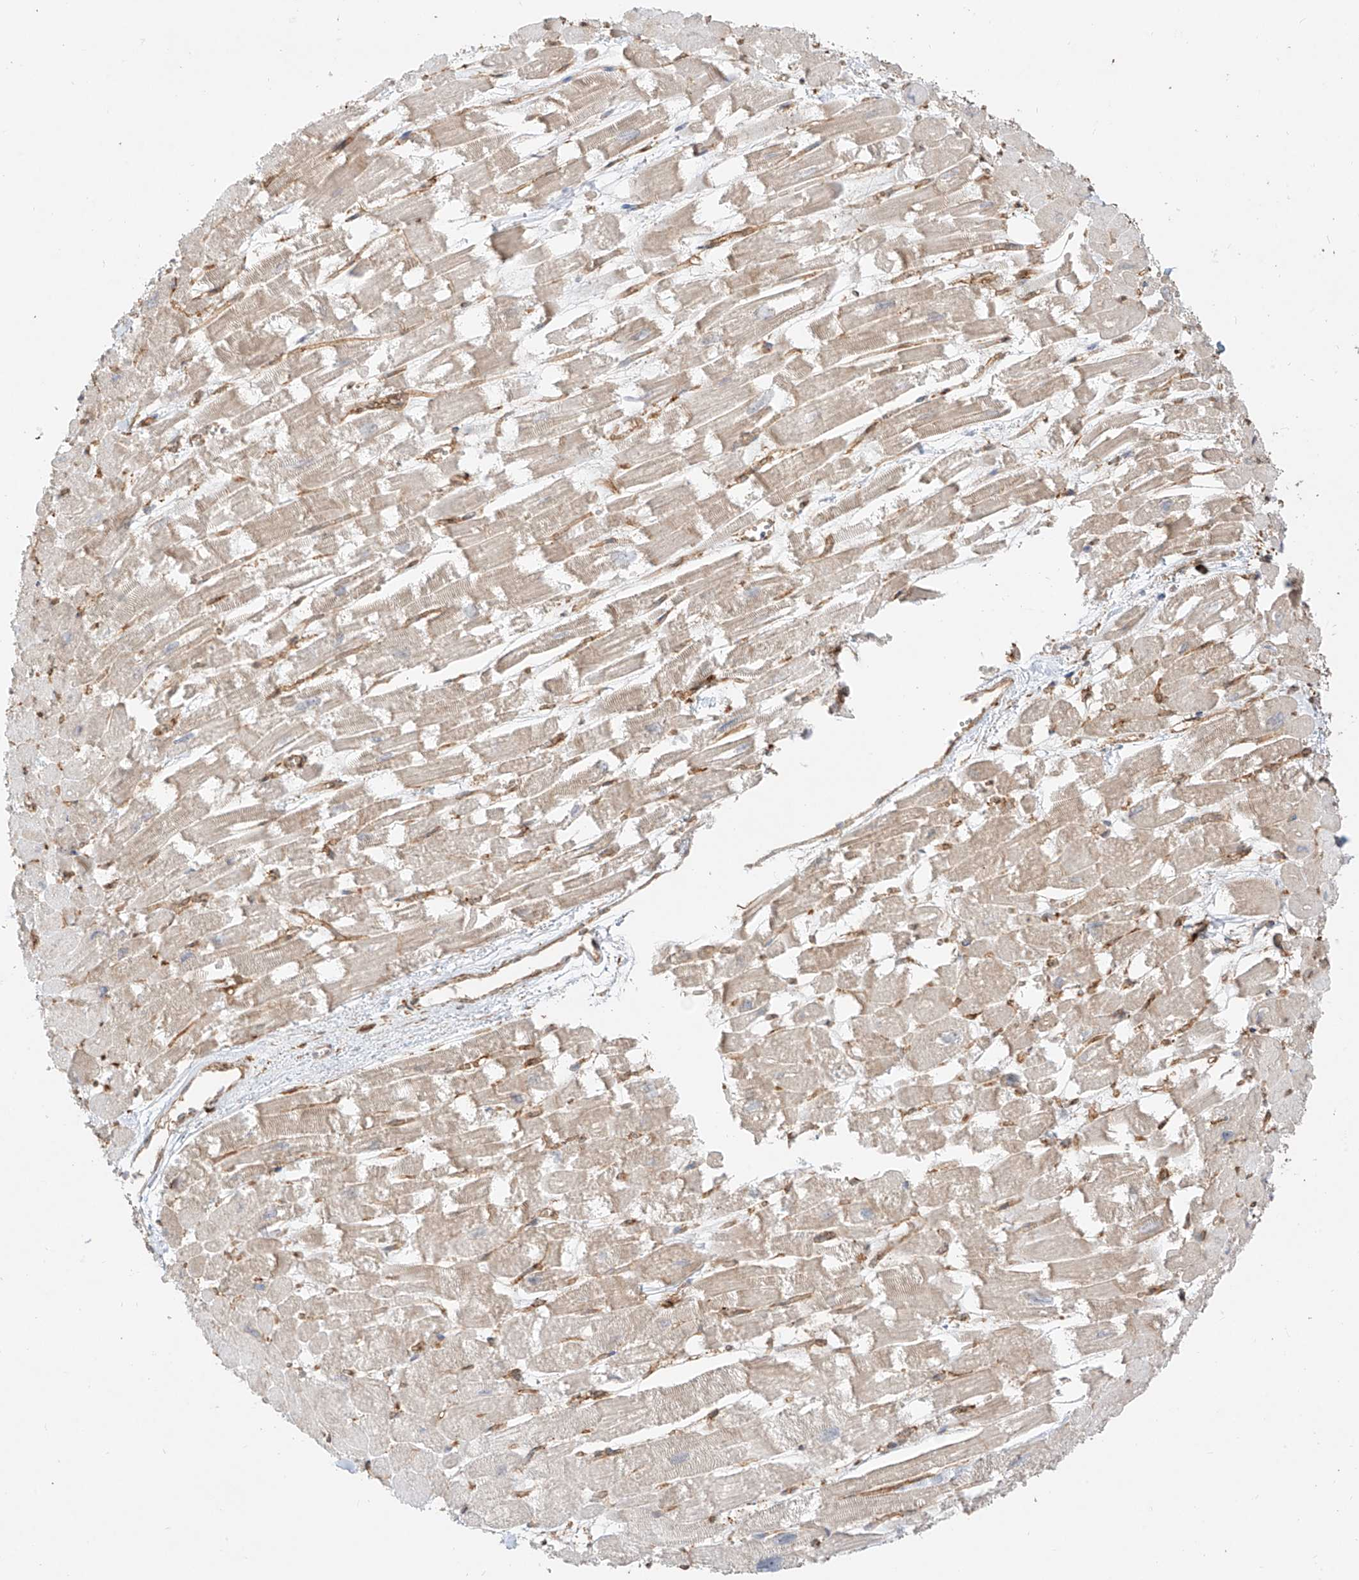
{"staining": {"intensity": "weak", "quantity": ">75%", "location": "cytoplasmic/membranous"}, "tissue": "heart muscle", "cell_type": "Cardiomyocytes", "image_type": "normal", "snomed": [{"axis": "morphology", "description": "Normal tissue, NOS"}, {"axis": "topography", "description": "Heart"}], "caption": "Protein staining reveals weak cytoplasmic/membranous expression in approximately >75% of cardiomyocytes in benign heart muscle. The protein is stained brown, and the nuclei are stained in blue (DAB (3,3'-diaminobenzidine) IHC with brightfield microscopy, high magnification).", "gene": "SNX9", "patient": {"sex": "male", "age": 54}}